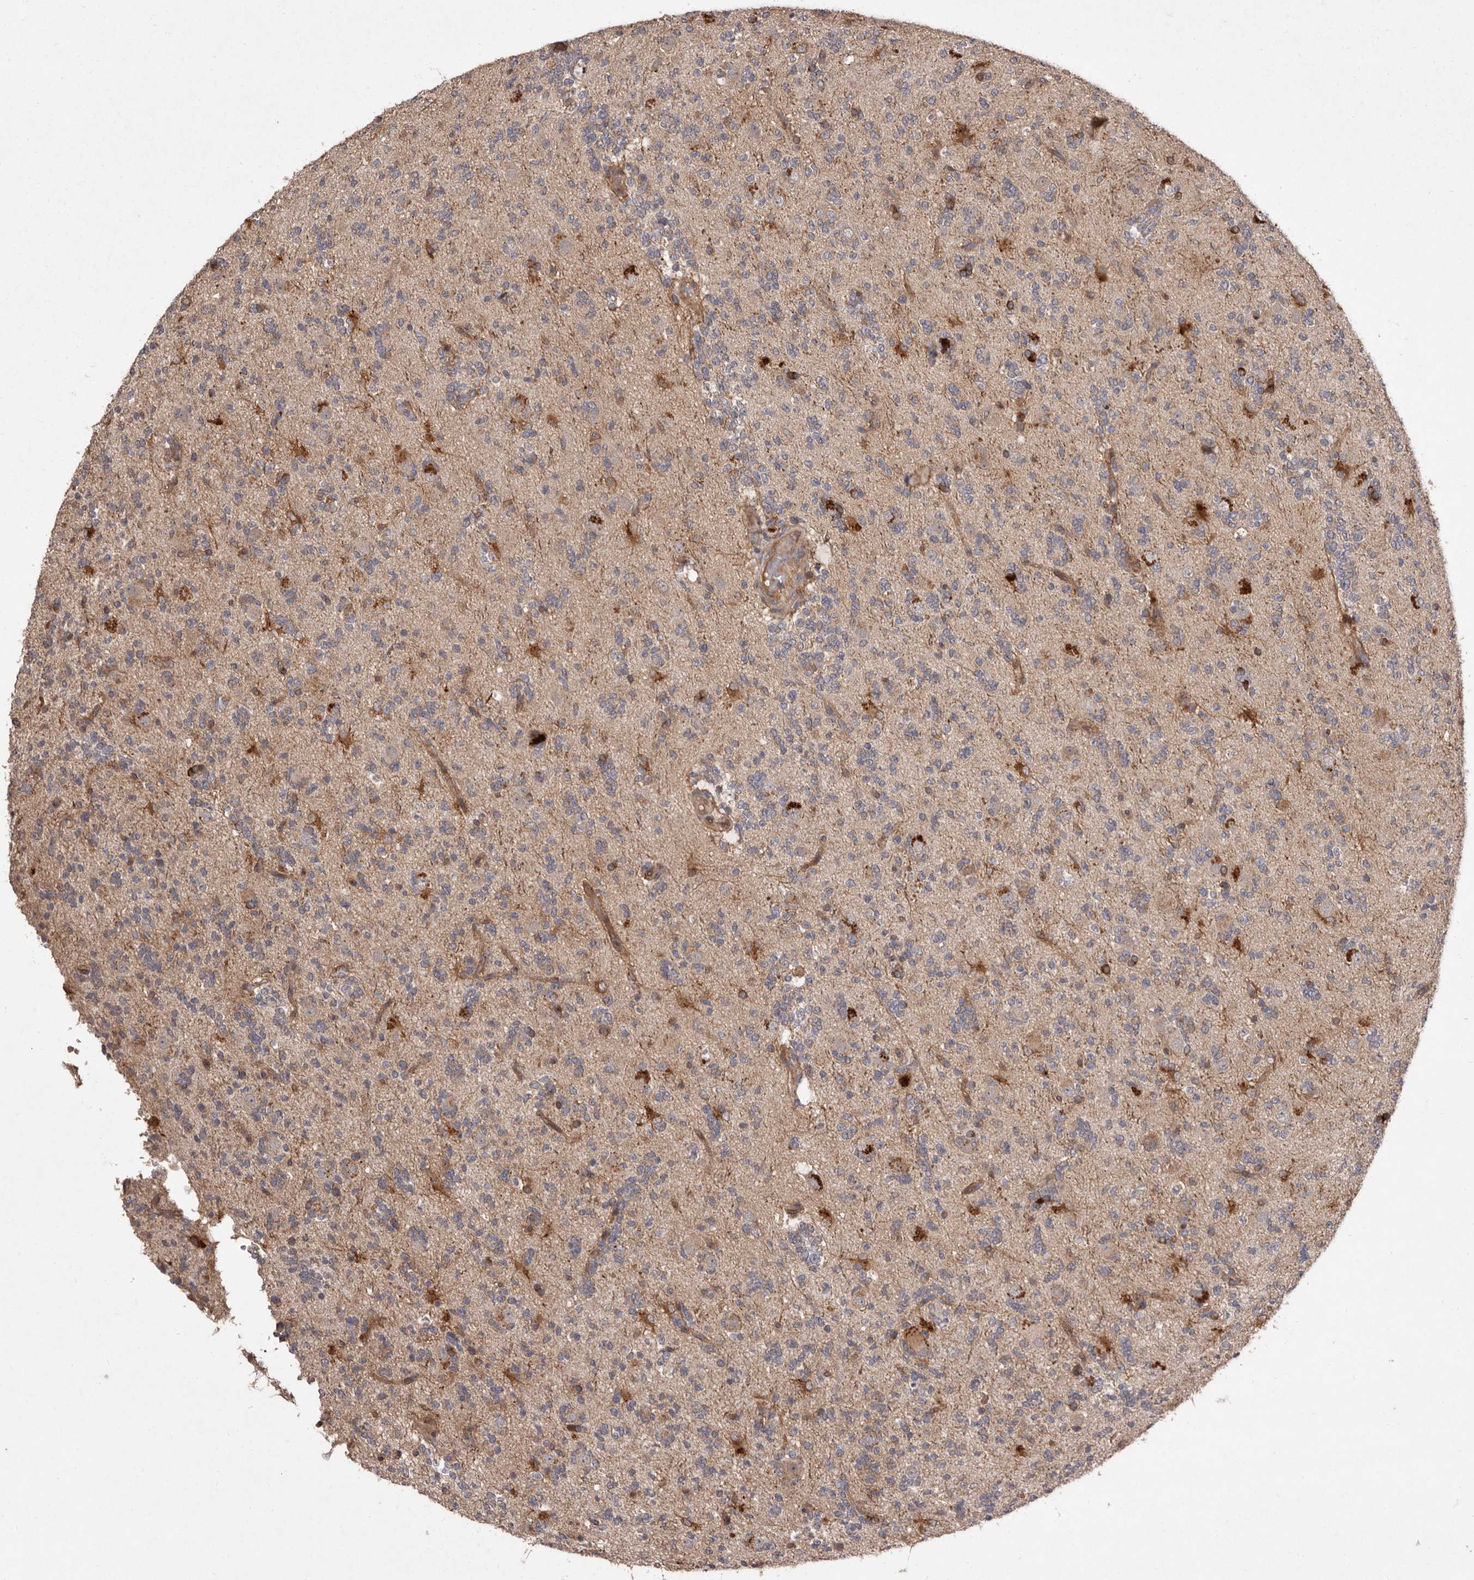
{"staining": {"intensity": "weak", "quantity": "25%-75%", "location": "cytoplasmic/membranous"}, "tissue": "glioma", "cell_type": "Tumor cells", "image_type": "cancer", "snomed": [{"axis": "morphology", "description": "Glioma, malignant, High grade"}, {"axis": "topography", "description": "Brain"}], "caption": "High-power microscopy captured an immunohistochemistry (IHC) micrograph of glioma, revealing weak cytoplasmic/membranous expression in approximately 25%-75% of tumor cells.", "gene": "FLAD1", "patient": {"sex": "female", "age": 62}}